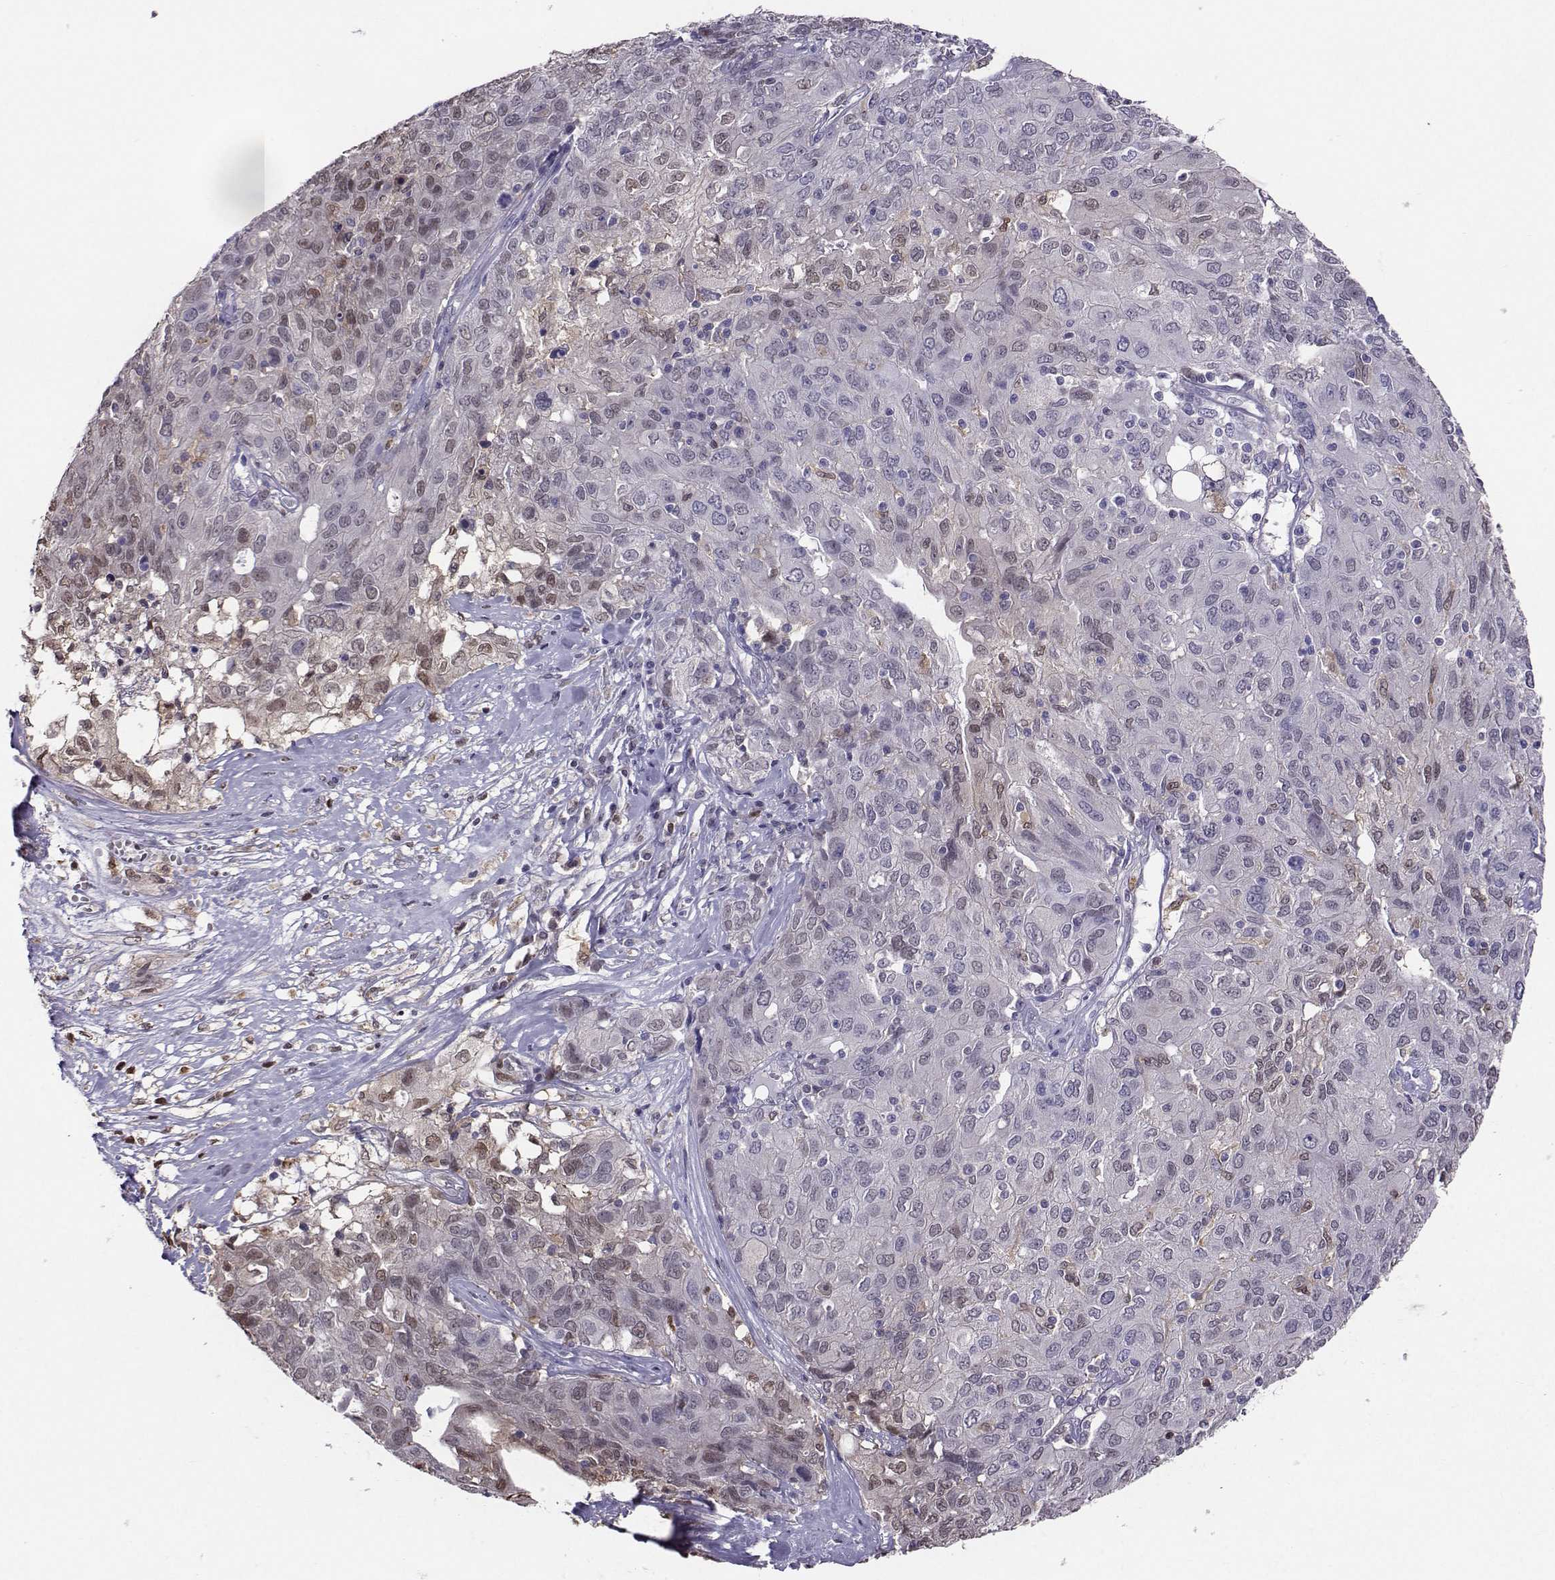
{"staining": {"intensity": "negative", "quantity": "none", "location": "none"}, "tissue": "ovarian cancer", "cell_type": "Tumor cells", "image_type": "cancer", "snomed": [{"axis": "morphology", "description": "Carcinoma, endometroid"}, {"axis": "topography", "description": "Ovary"}], "caption": "This image is of ovarian endometroid carcinoma stained with IHC to label a protein in brown with the nuclei are counter-stained blue. There is no staining in tumor cells. Brightfield microscopy of IHC stained with DAB (brown) and hematoxylin (blue), captured at high magnification.", "gene": "PGK1", "patient": {"sex": "female", "age": 50}}